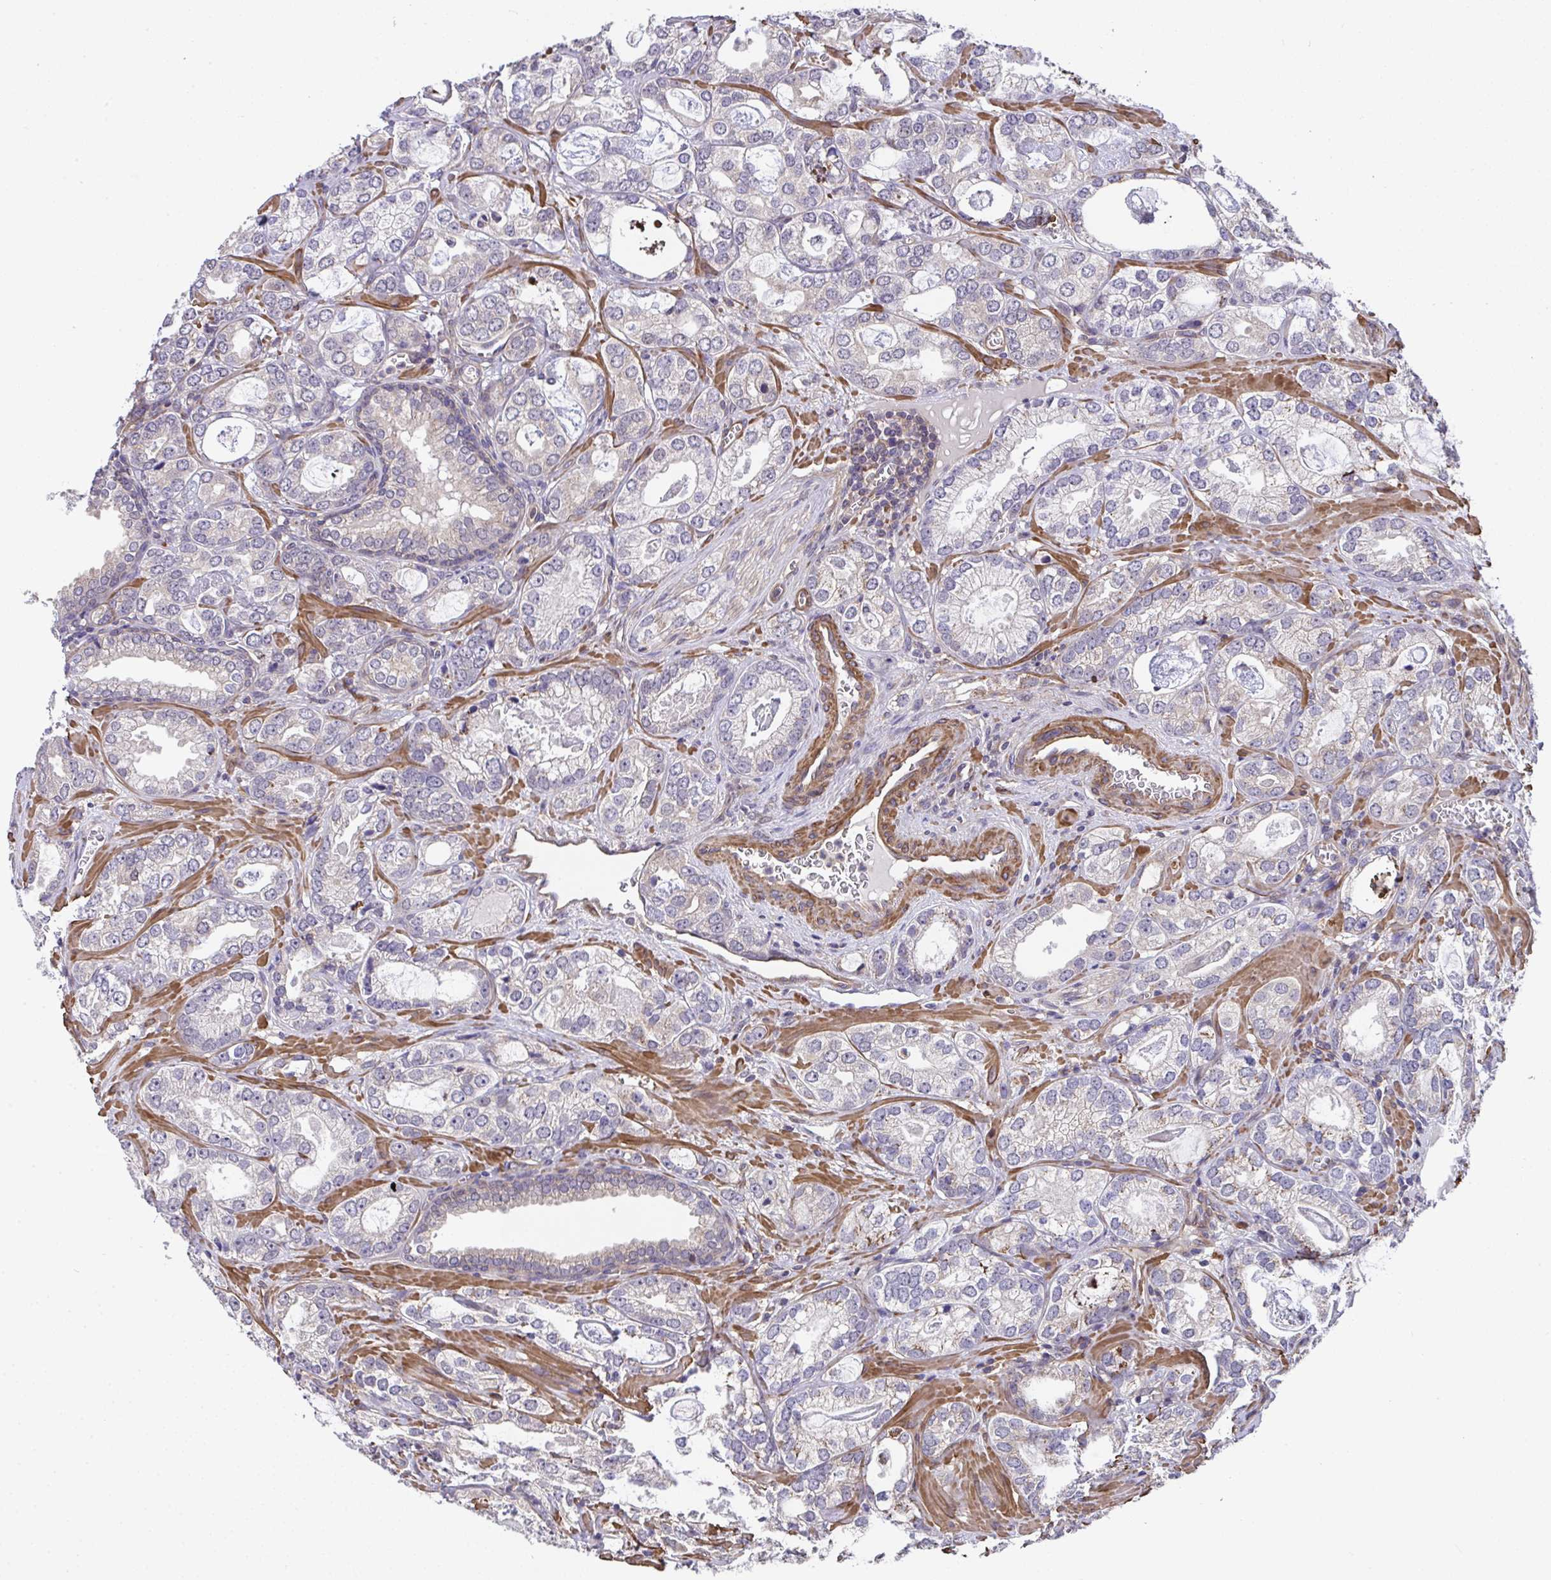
{"staining": {"intensity": "negative", "quantity": "none", "location": "none"}, "tissue": "prostate cancer", "cell_type": "Tumor cells", "image_type": "cancer", "snomed": [{"axis": "morphology", "description": "Adenocarcinoma, Medium grade"}, {"axis": "topography", "description": "Prostate"}], "caption": "Immunohistochemistry (IHC) micrograph of human prostate cancer (medium-grade adenocarcinoma) stained for a protein (brown), which exhibits no positivity in tumor cells.", "gene": "ZNF696", "patient": {"sex": "male", "age": 57}}